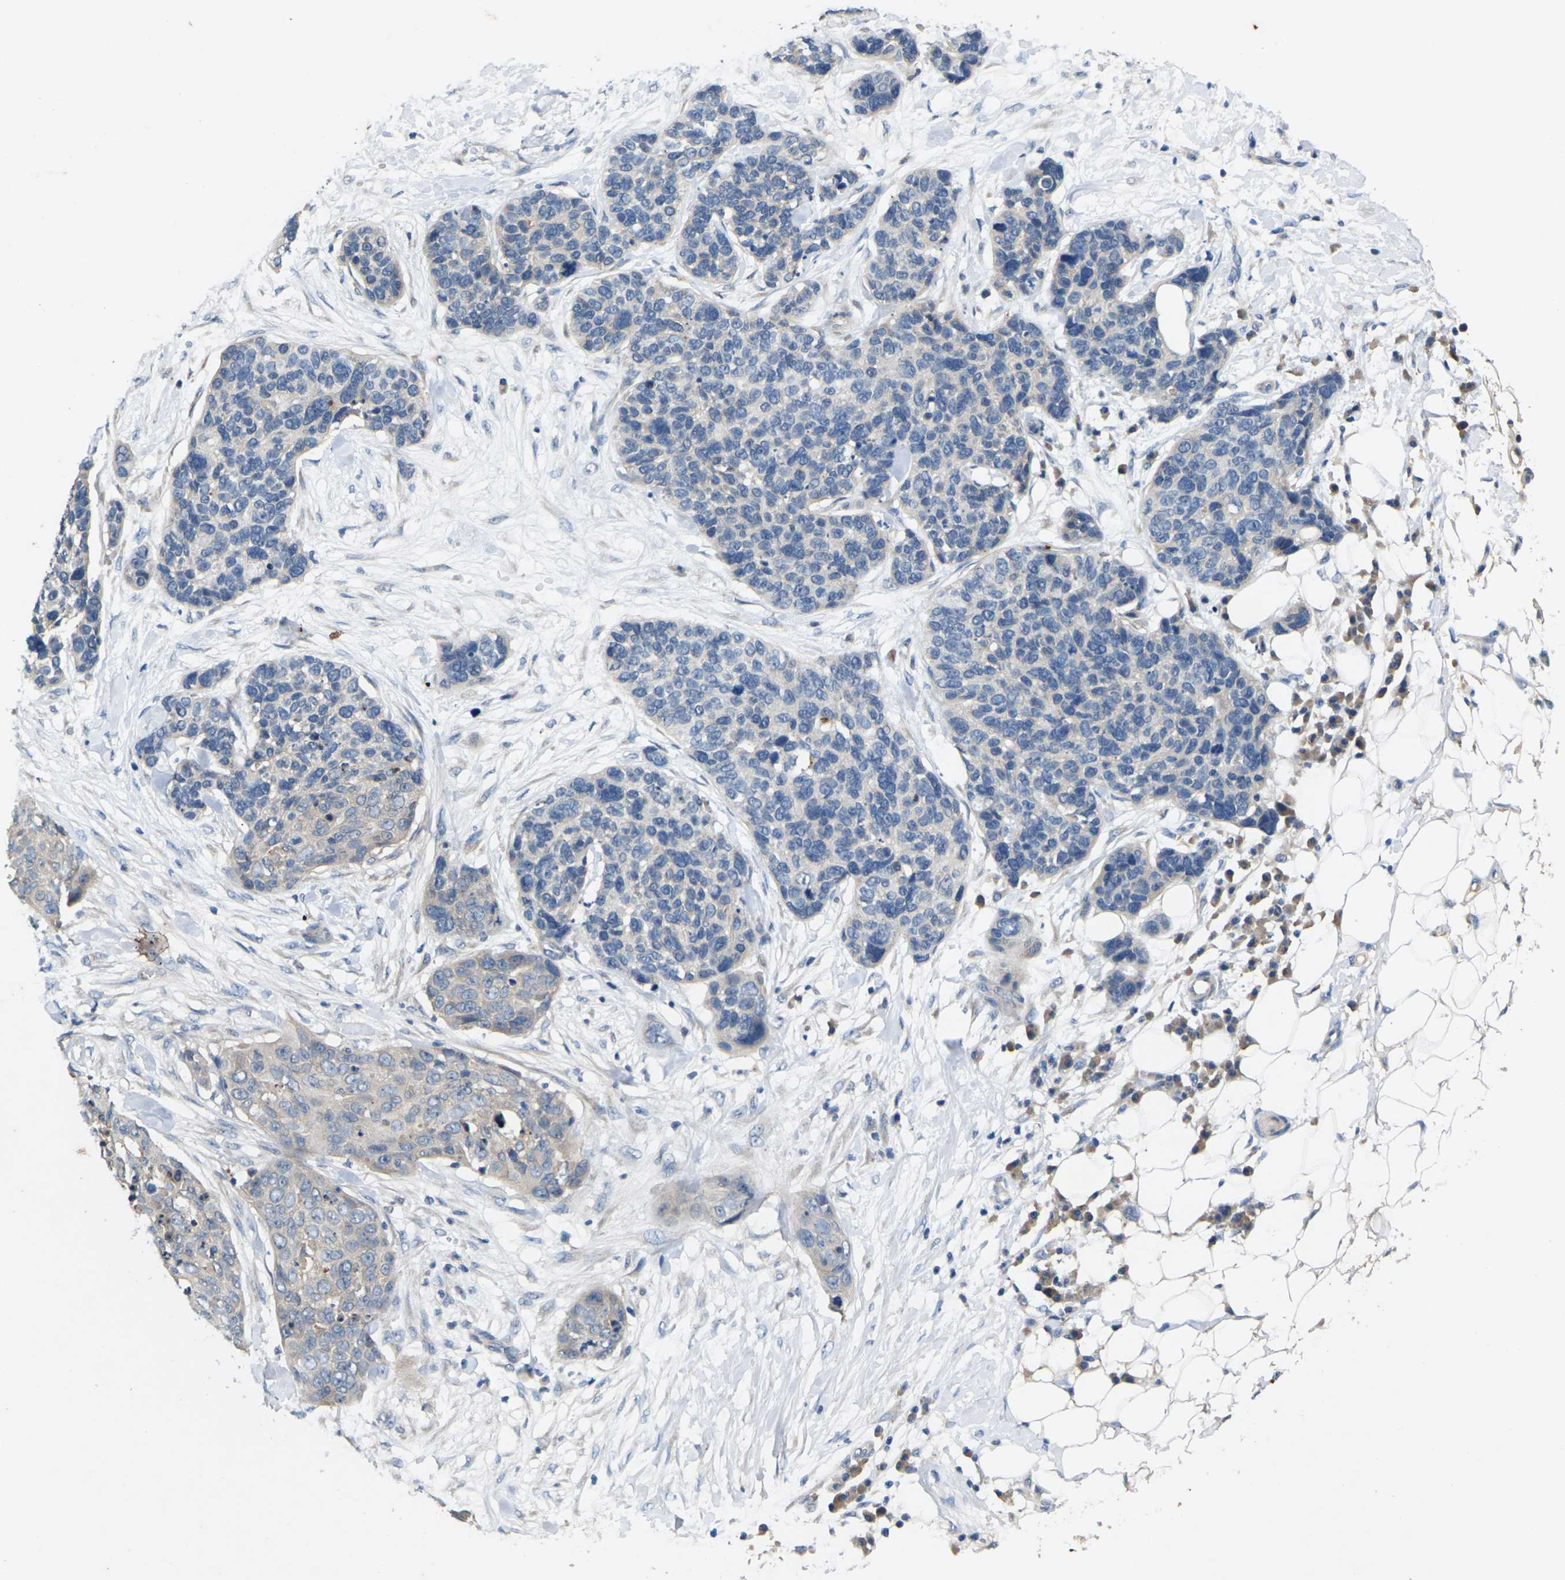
{"staining": {"intensity": "weak", "quantity": "25%-75%", "location": "cytoplasmic/membranous"}, "tissue": "skin cancer", "cell_type": "Tumor cells", "image_type": "cancer", "snomed": [{"axis": "morphology", "description": "Squamous cell carcinoma in situ, NOS"}, {"axis": "morphology", "description": "Squamous cell carcinoma, NOS"}, {"axis": "topography", "description": "Skin"}], "caption": "Skin cancer (squamous cell carcinoma) stained with immunohistochemistry (IHC) reveals weak cytoplasmic/membranous positivity in about 25%-75% of tumor cells.", "gene": "SLC2A2", "patient": {"sex": "male", "age": 93}}